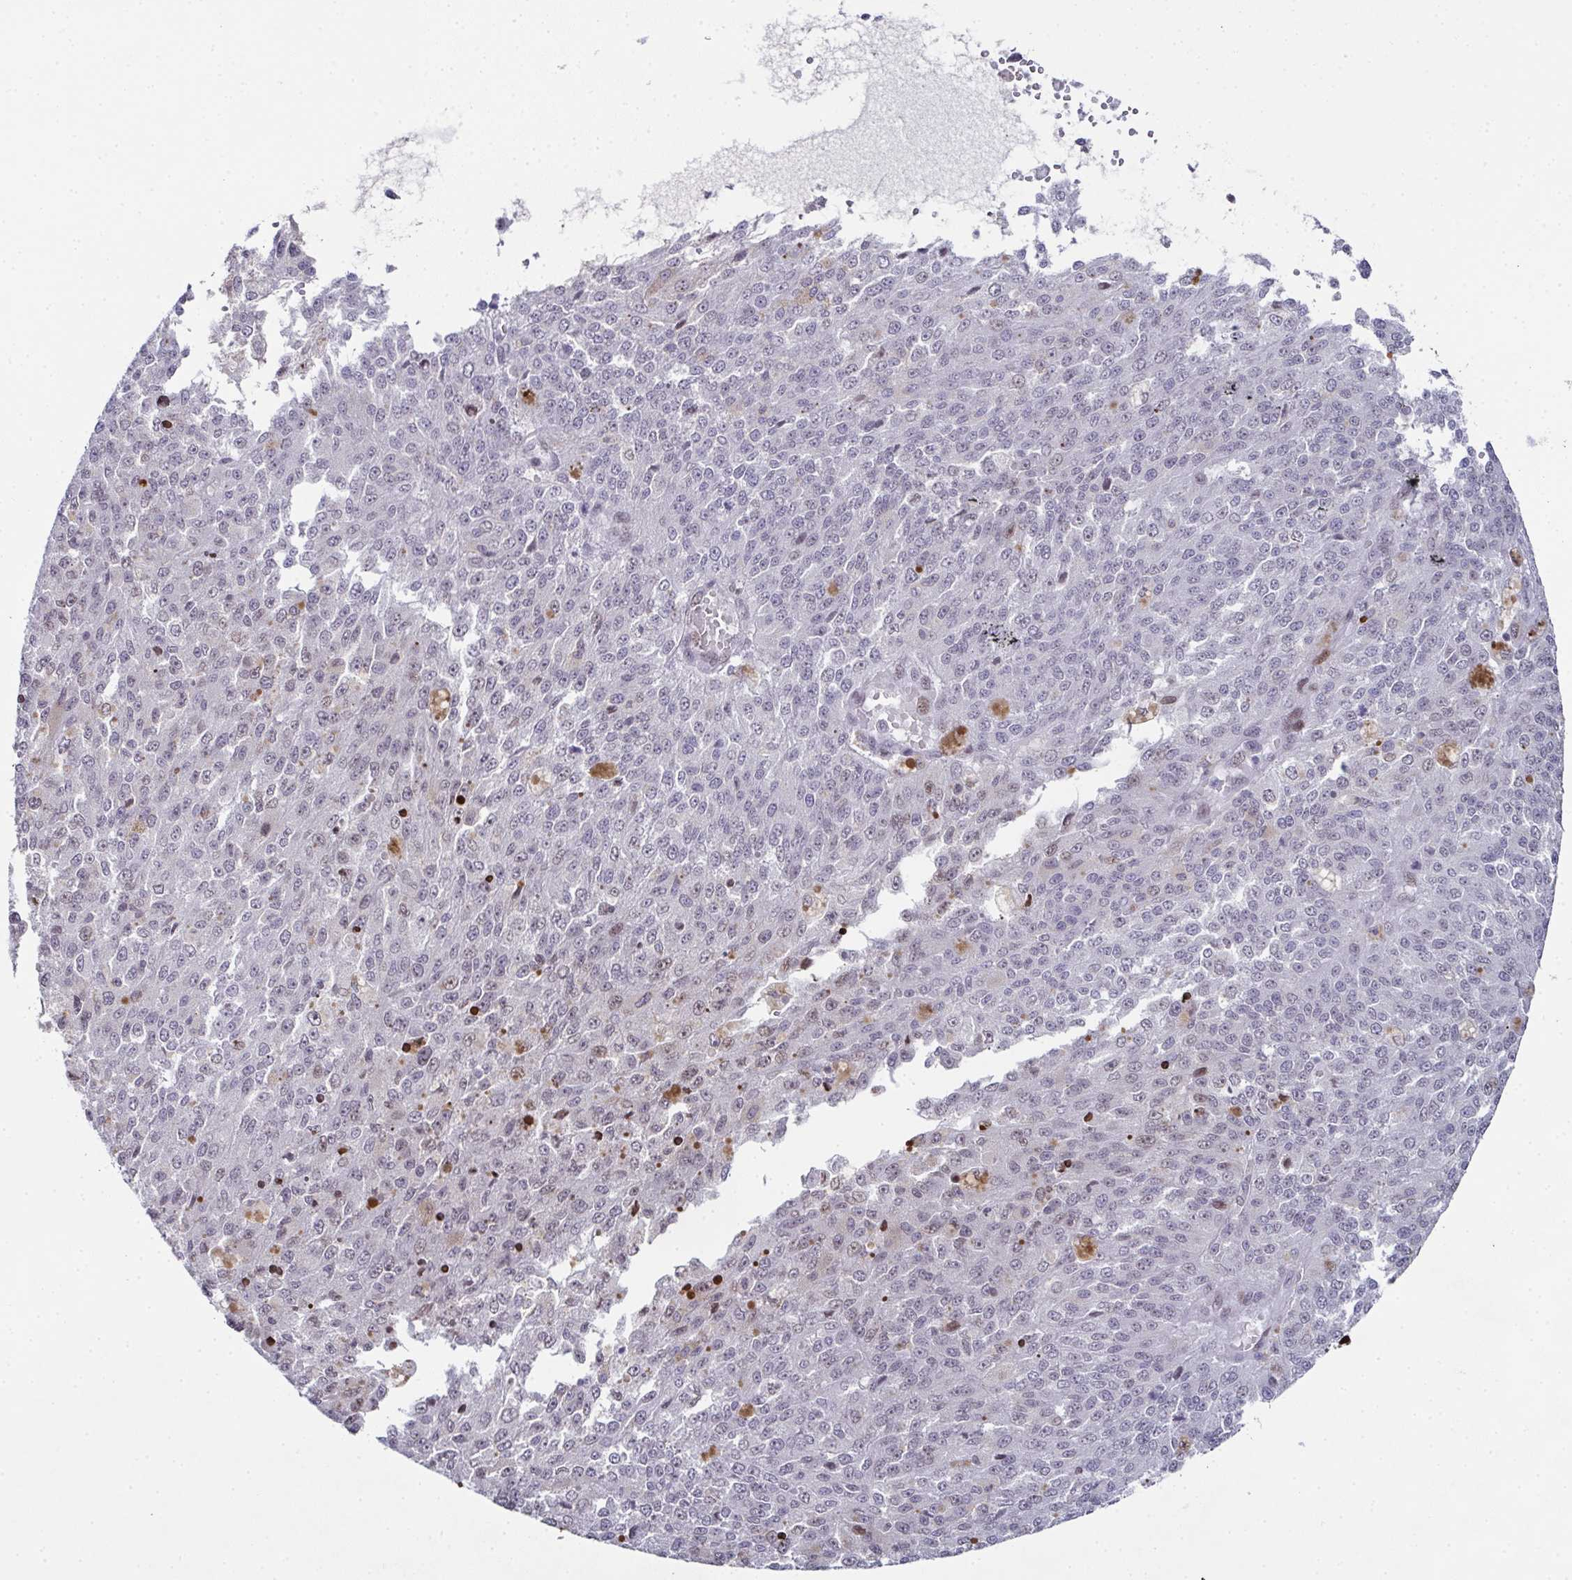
{"staining": {"intensity": "negative", "quantity": "none", "location": "none"}, "tissue": "melanoma", "cell_type": "Tumor cells", "image_type": "cancer", "snomed": [{"axis": "morphology", "description": "Malignant melanoma, Metastatic site"}, {"axis": "topography", "description": "Lymph node"}], "caption": "This micrograph is of melanoma stained with IHC to label a protein in brown with the nuclei are counter-stained blue. There is no positivity in tumor cells.", "gene": "RB1", "patient": {"sex": "female", "age": 64}}